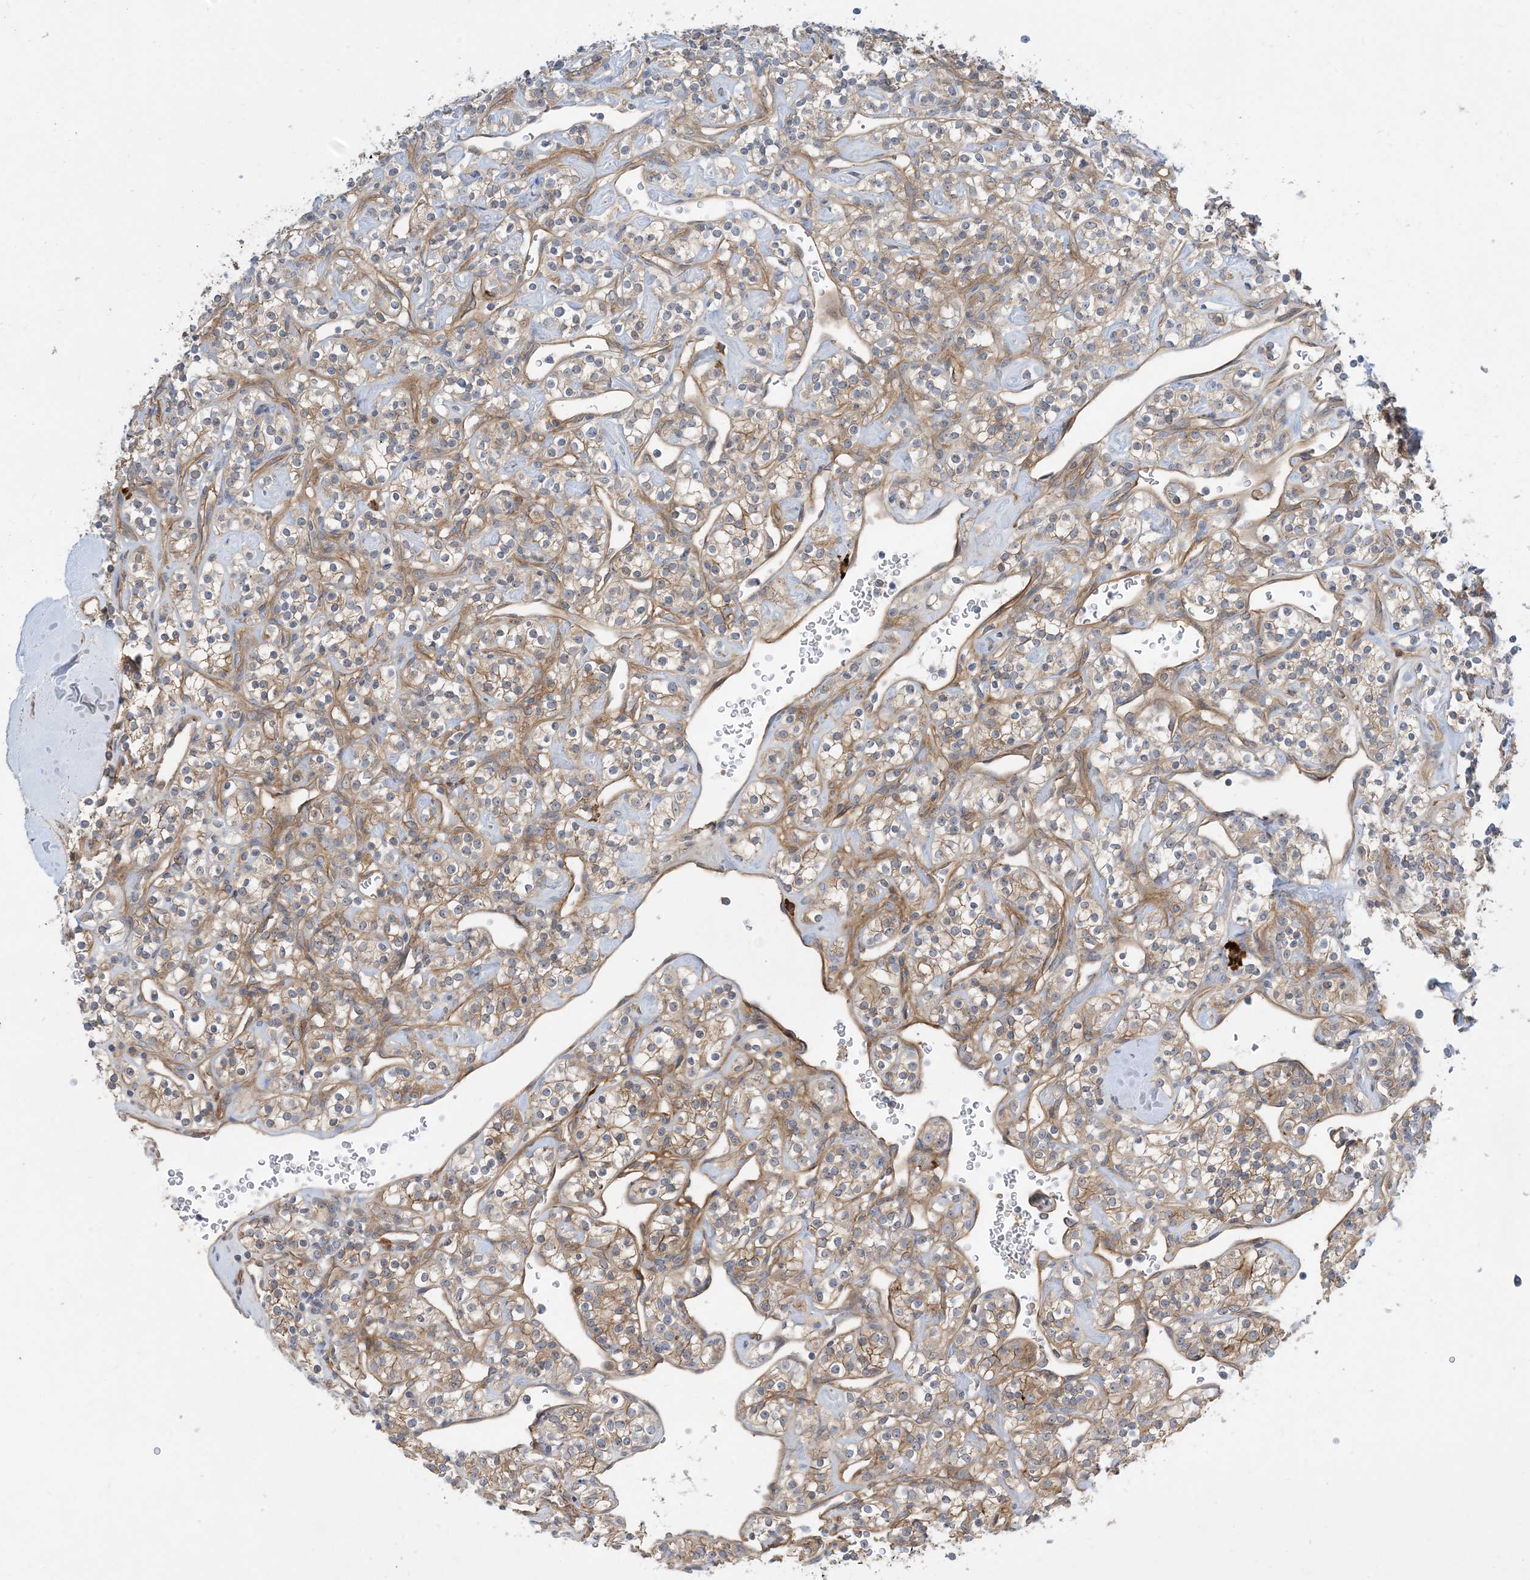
{"staining": {"intensity": "moderate", "quantity": ">75%", "location": "cytoplasmic/membranous"}, "tissue": "renal cancer", "cell_type": "Tumor cells", "image_type": "cancer", "snomed": [{"axis": "morphology", "description": "Adenocarcinoma, NOS"}, {"axis": "topography", "description": "Kidney"}], "caption": "Immunohistochemistry (IHC) micrograph of neoplastic tissue: human renal adenocarcinoma stained using immunohistochemistry (IHC) shows medium levels of moderate protein expression localized specifically in the cytoplasmic/membranous of tumor cells, appearing as a cytoplasmic/membranous brown color.", "gene": "AOC1", "patient": {"sex": "male", "age": 77}}